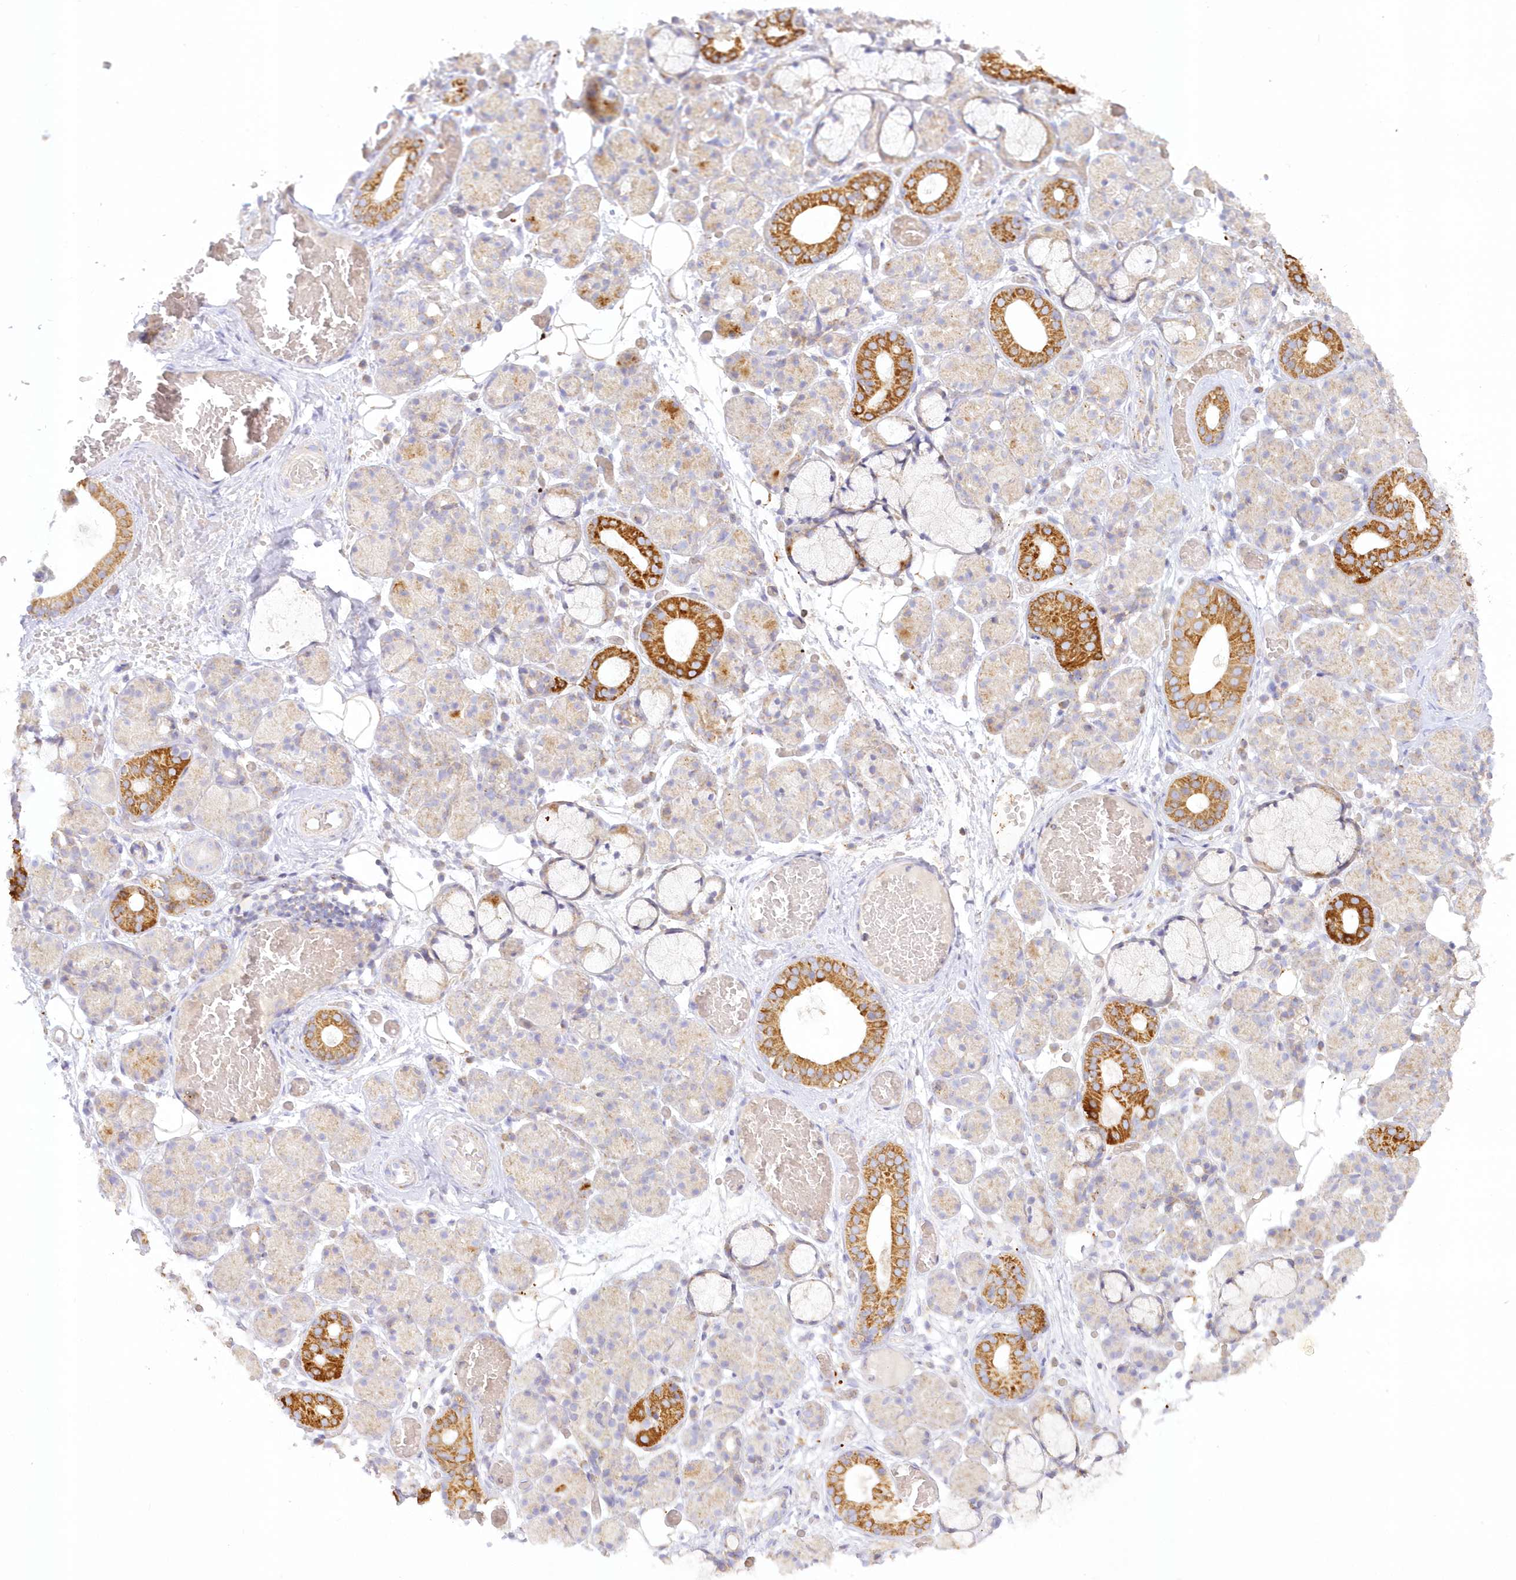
{"staining": {"intensity": "strong", "quantity": "<25%", "location": "cytoplasmic/membranous"}, "tissue": "salivary gland", "cell_type": "Glandular cells", "image_type": "normal", "snomed": [{"axis": "morphology", "description": "Normal tissue, NOS"}, {"axis": "topography", "description": "Salivary gland"}], "caption": "Immunohistochemistry (IHC) of unremarkable salivary gland displays medium levels of strong cytoplasmic/membranous positivity in about <25% of glandular cells.", "gene": "TBC1D14", "patient": {"sex": "male", "age": 63}}